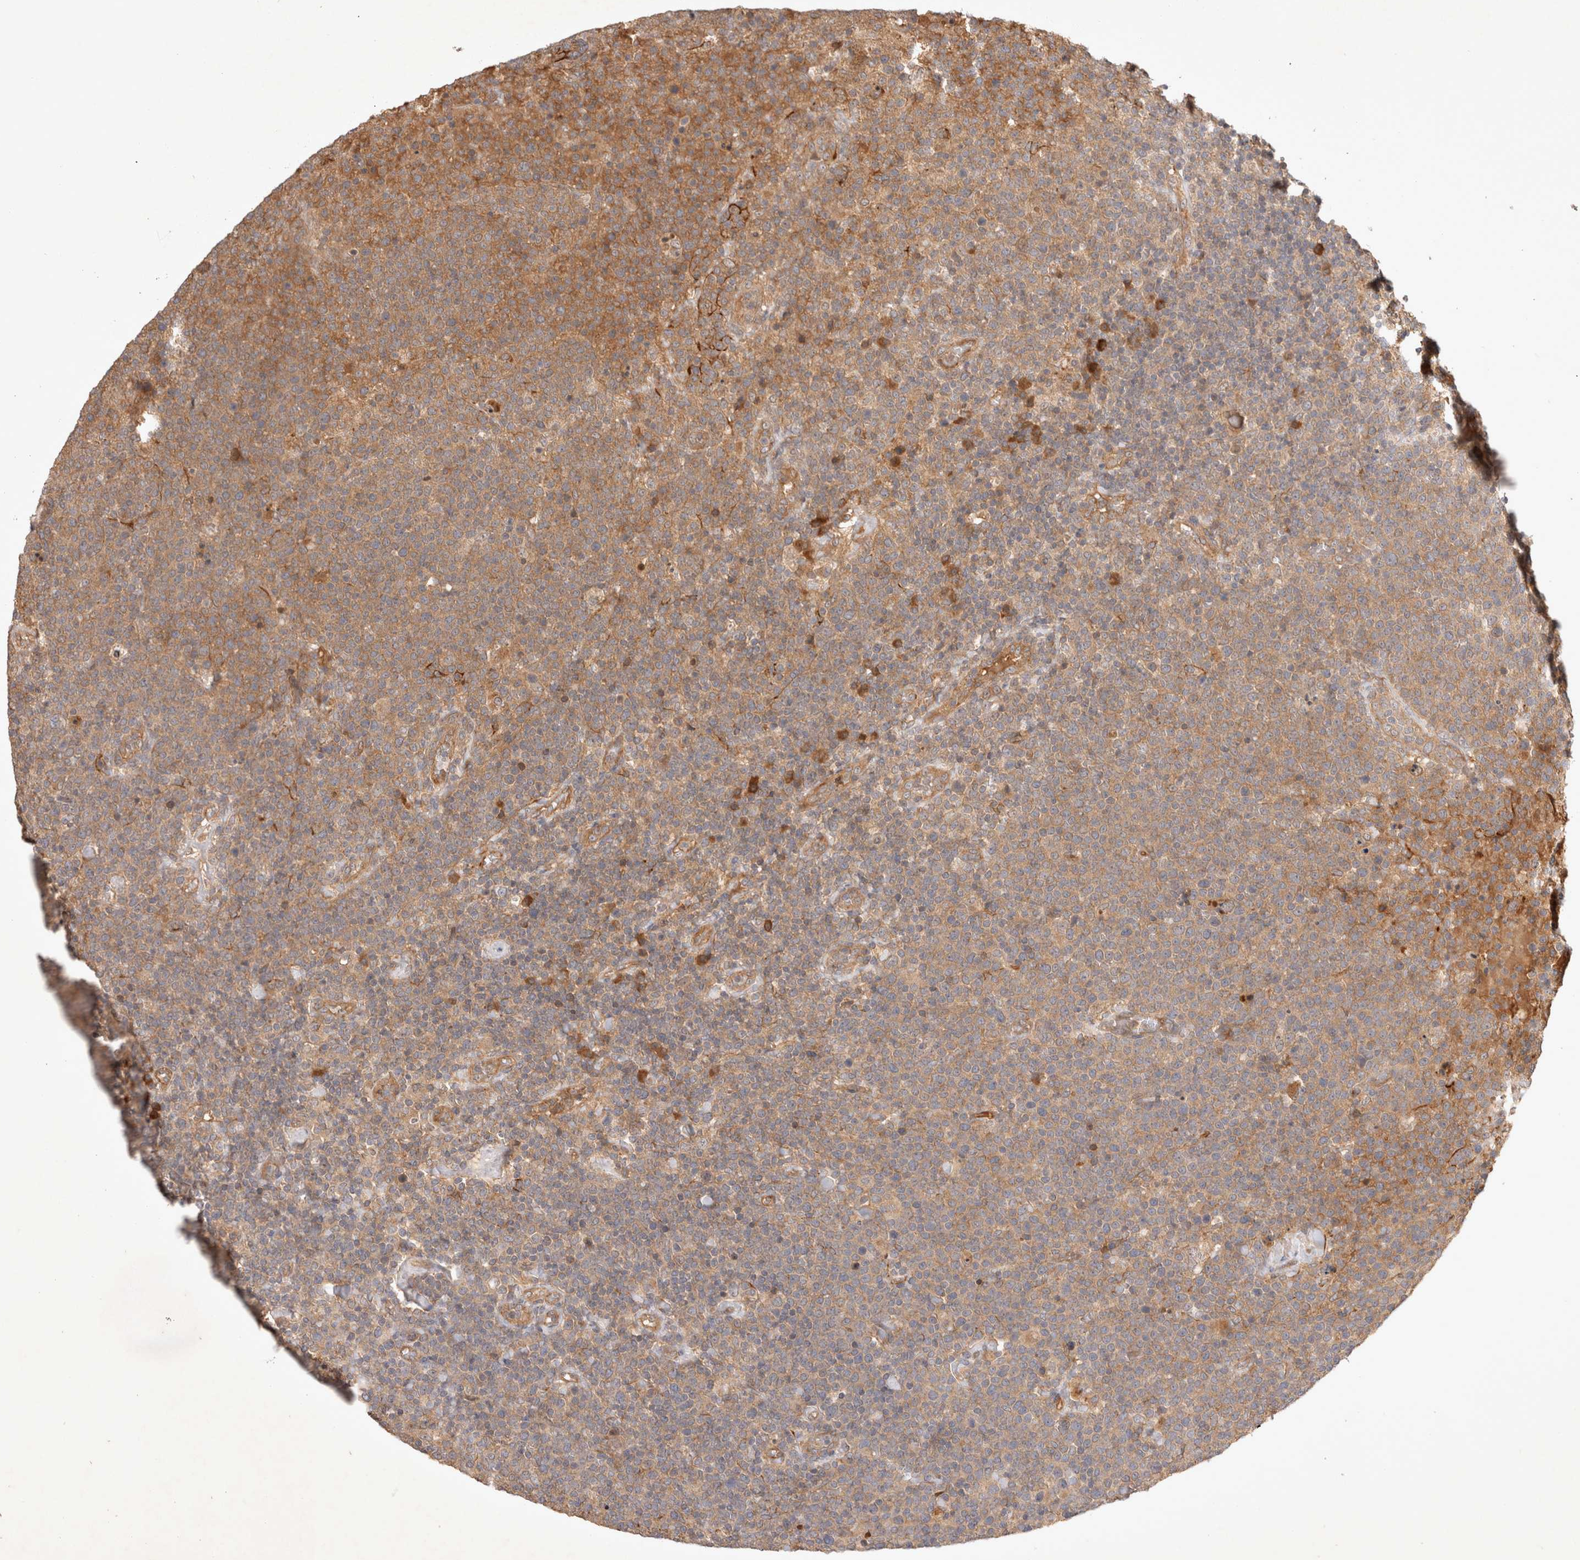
{"staining": {"intensity": "moderate", "quantity": ">75%", "location": "cytoplasmic/membranous"}, "tissue": "lymphoma", "cell_type": "Tumor cells", "image_type": "cancer", "snomed": [{"axis": "morphology", "description": "Malignant lymphoma, non-Hodgkin's type, High grade"}, {"axis": "topography", "description": "Lymph node"}], "caption": "Protein expression analysis of human malignant lymphoma, non-Hodgkin's type (high-grade) reveals moderate cytoplasmic/membranous staining in approximately >75% of tumor cells.", "gene": "YES1", "patient": {"sex": "male", "age": 61}}